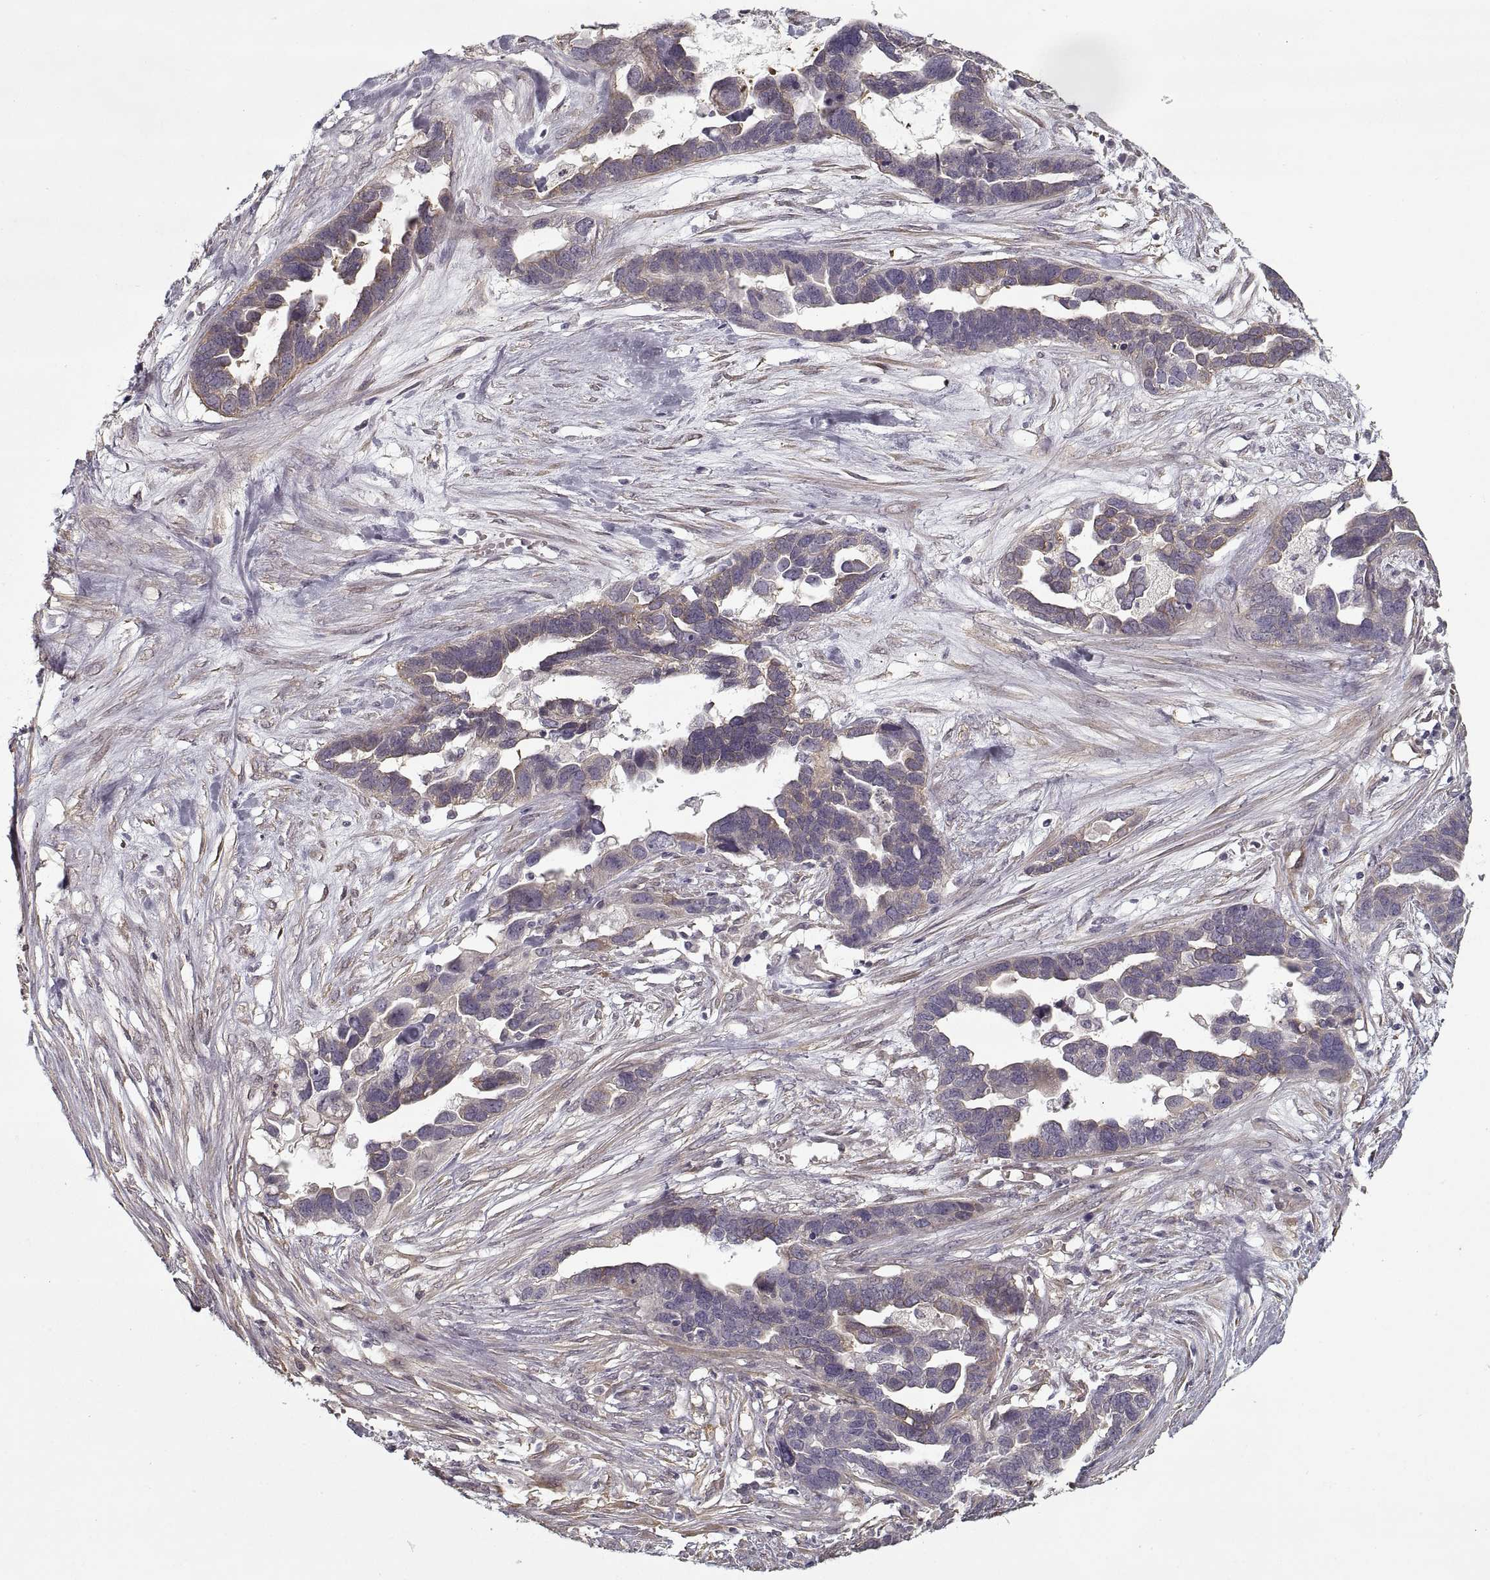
{"staining": {"intensity": "weak", "quantity": "25%-75%", "location": "cytoplasmic/membranous"}, "tissue": "ovarian cancer", "cell_type": "Tumor cells", "image_type": "cancer", "snomed": [{"axis": "morphology", "description": "Cystadenocarcinoma, serous, NOS"}, {"axis": "topography", "description": "Ovary"}], "caption": "Ovarian serous cystadenocarcinoma tissue displays weak cytoplasmic/membranous staining in approximately 25%-75% of tumor cells", "gene": "LAMB2", "patient": {"sex": "female", "age": 54}}